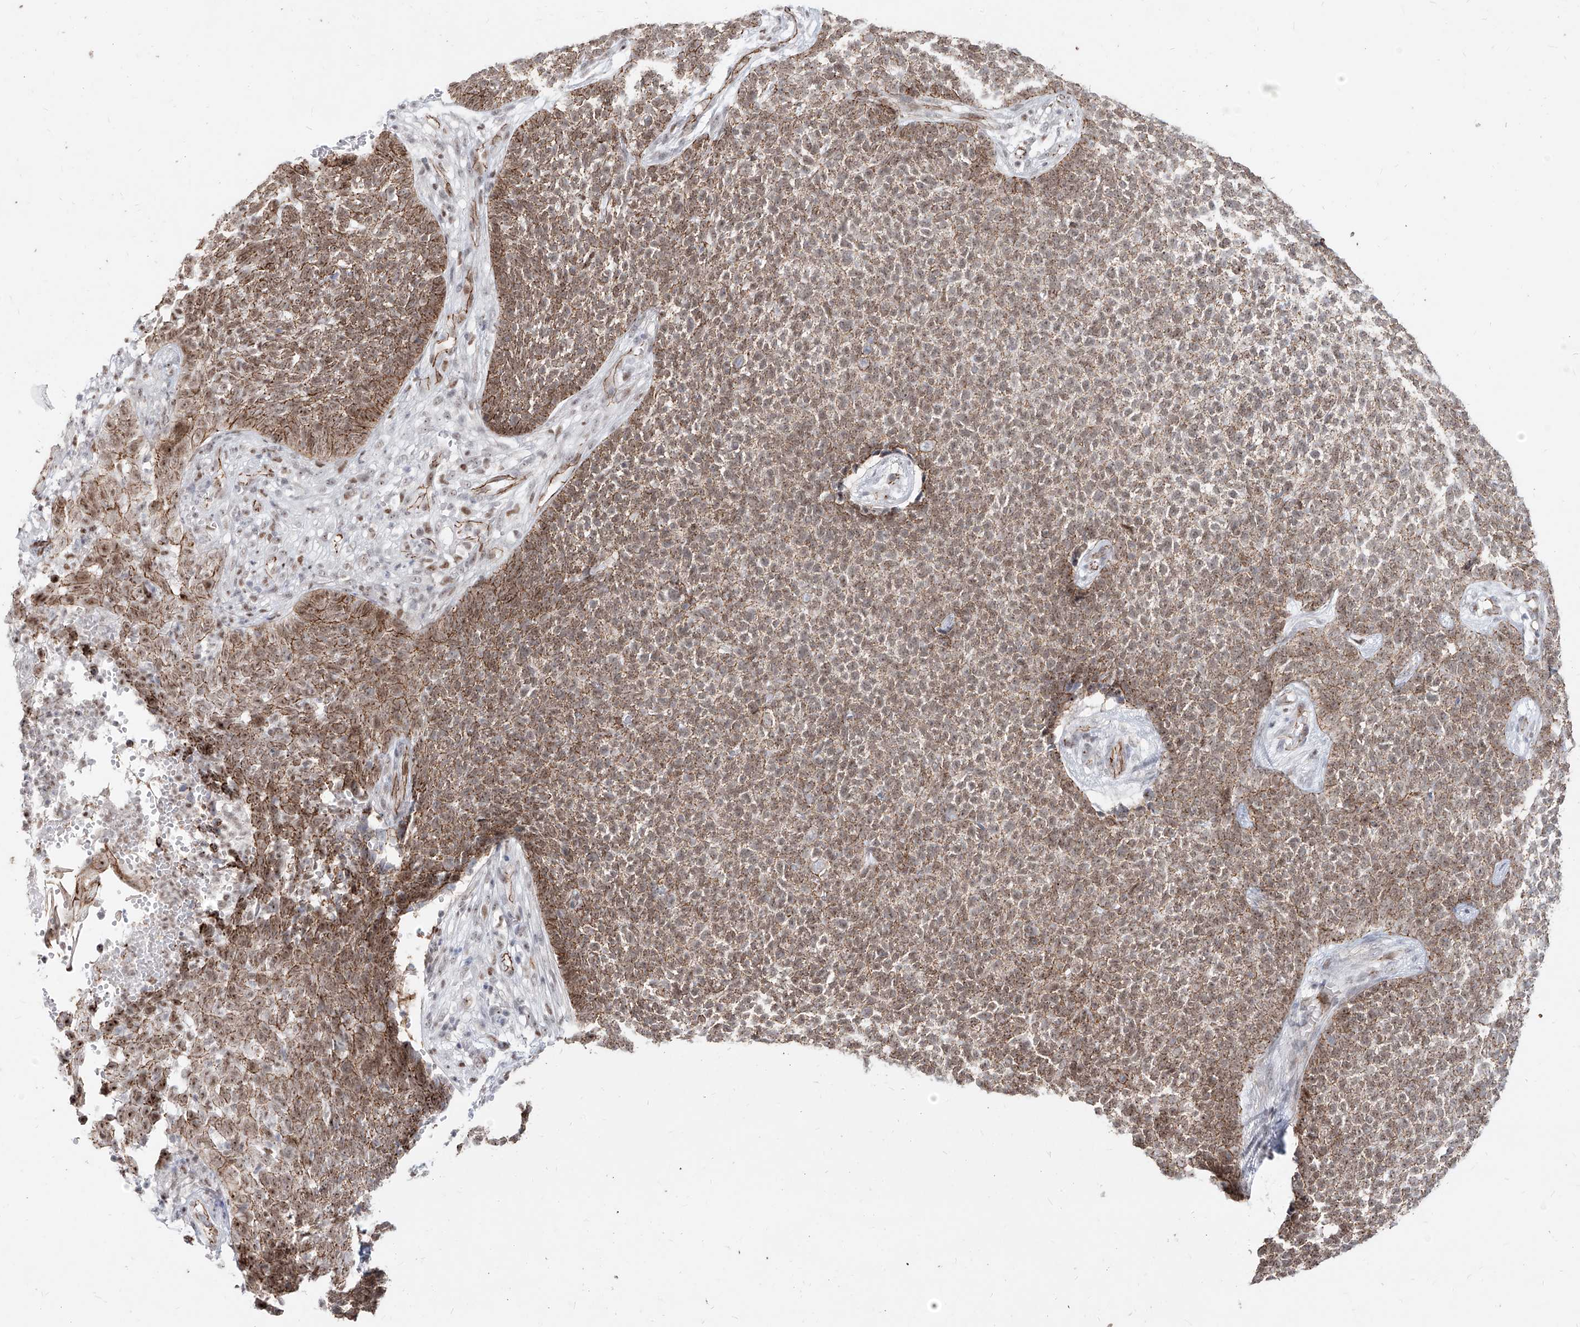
{"staining": {"intensity": "moderate", "quantity": ">75%", "location": "cytoplasmic/membranous,nuclear"}, "tissue": "skin cancer", "cell_type": "Tumor cells", "image_type": "cancer", "snomed": [{"axis": "morphology", "description": "Basal cell carcinoma"}, {"axis": "topography", "description": "Skin"}], "caption": "The photomicrograph shows staining of skin basal cell carcinoma, revealing moderate cytoplasmic/membranous and nuclear protein positivity (brown color) within tumor cells.", "gene": "ZNF710", "patient": {"sex": "female", "age": 84}}